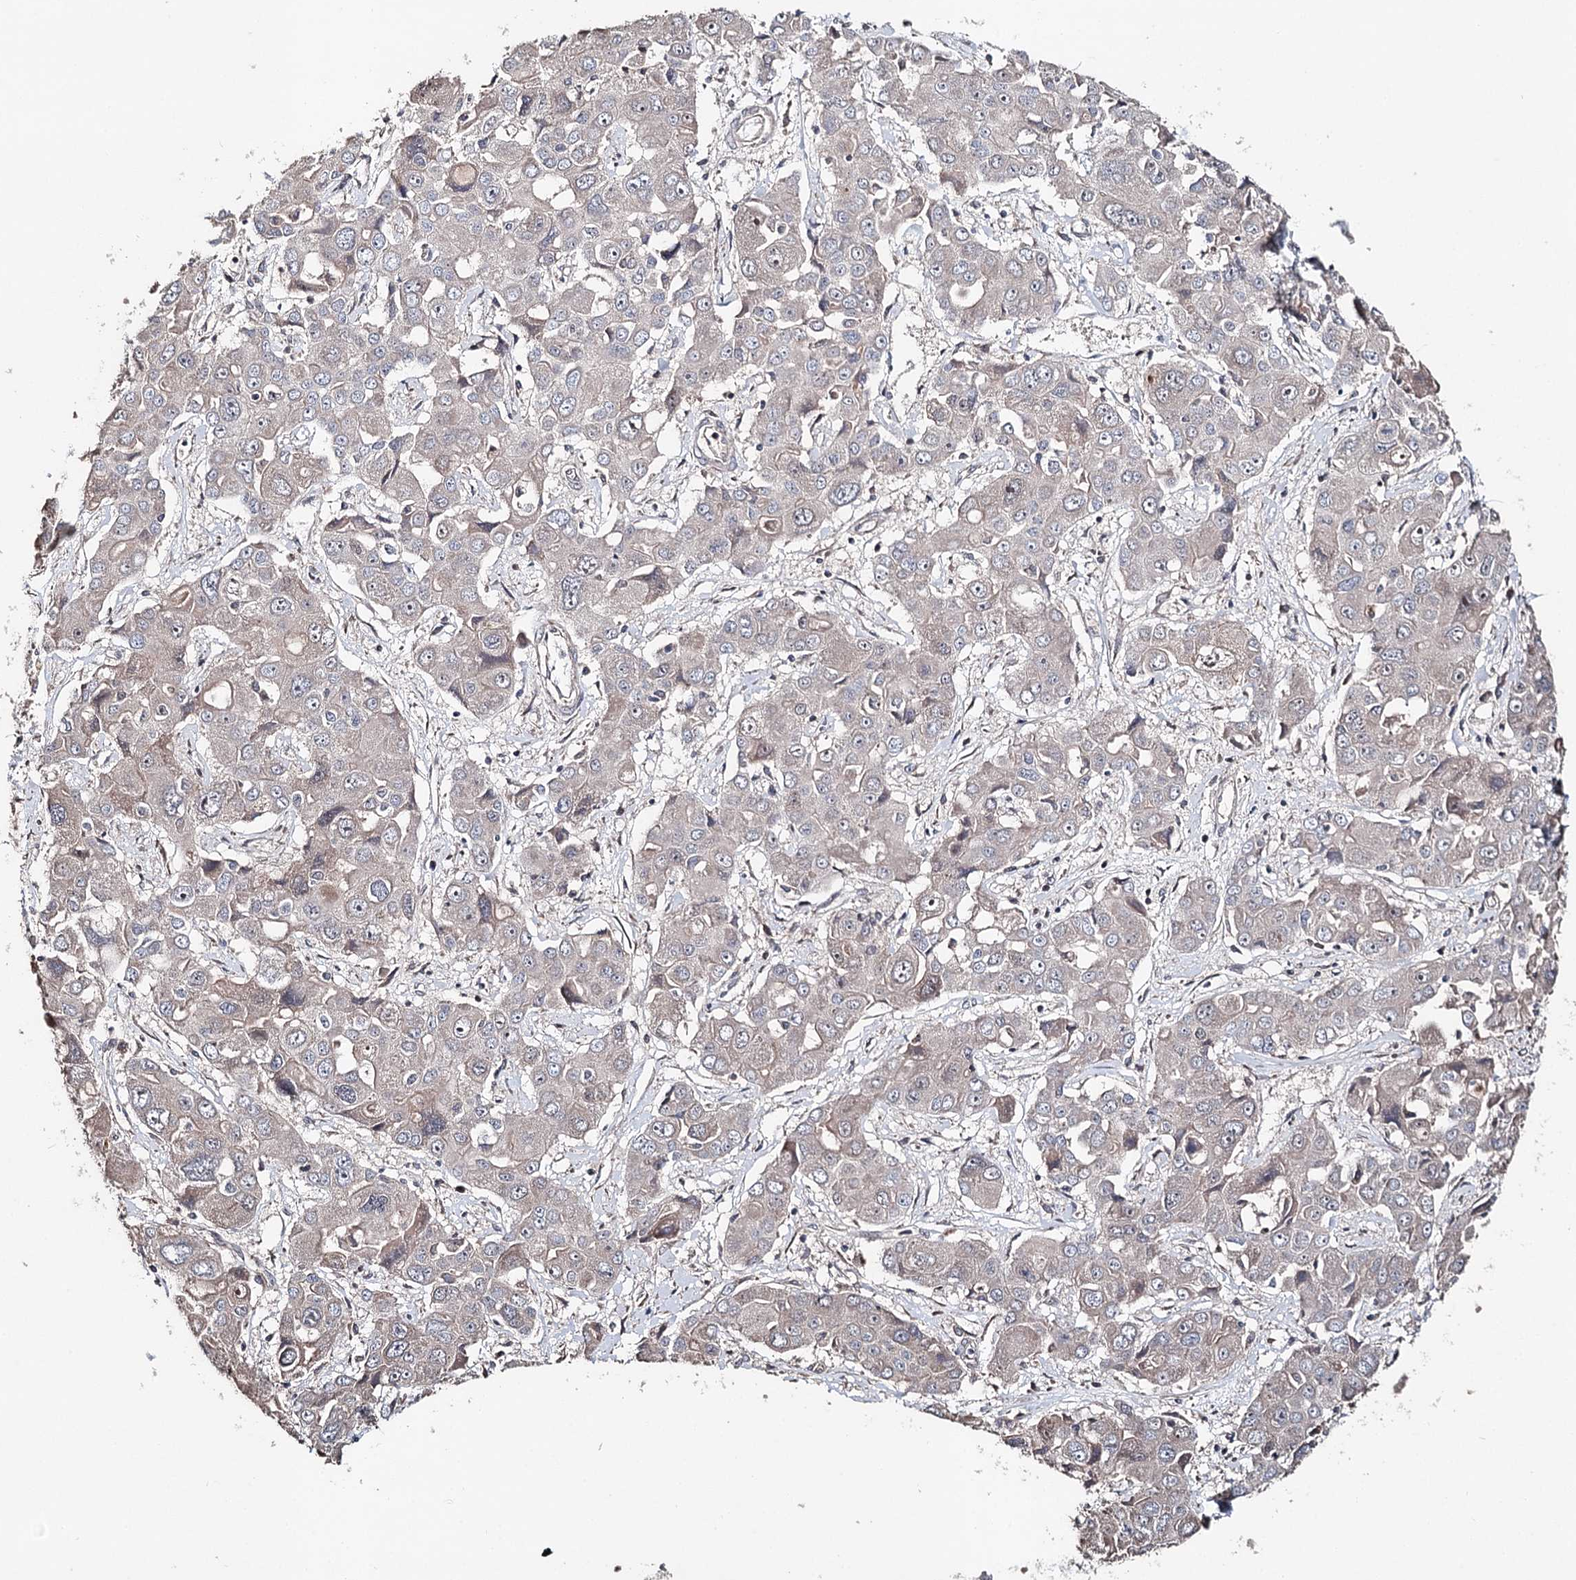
{"staining": {"intensity": "negative", "quantity": "none", "location": "none"}, "tissue": "liver cancer", "cell_type": "Tumor cells", "image_type": "cancer", "snomed": [{"axis": "morphology", "description": "Cholangiocarcinoma"}, {"axis": "topography", "description": "Liver"}], "caption": "Liver cancer stained for a protein using immunohistochemistry (IHC) reveals no expression tumor cells.", "gene": "NOPCHAP1", "patient": {"sex": "male", "age": 67}}